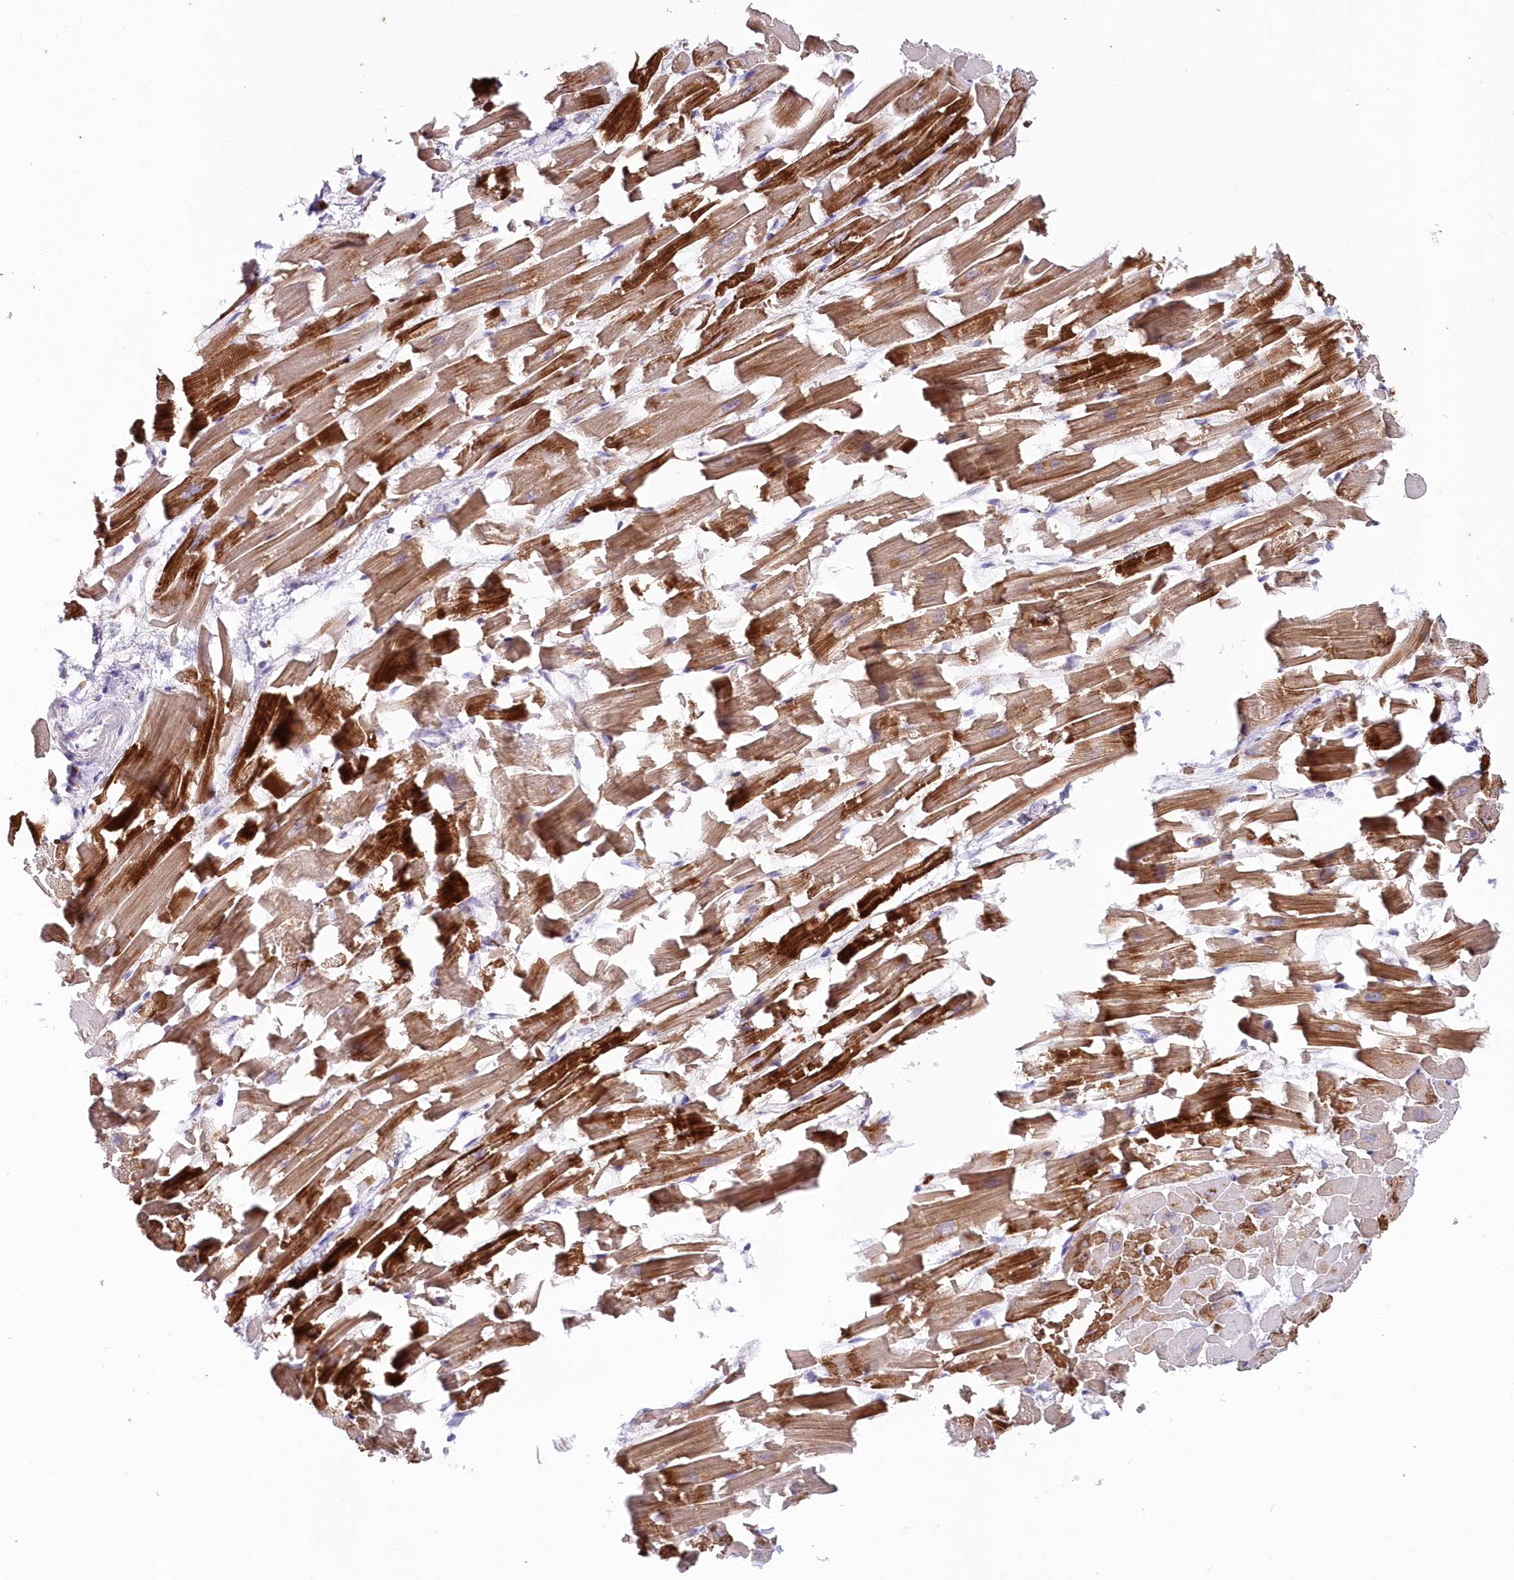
{"staining": {"intensity": "strong", "quantity": ">75%", "location": "cytoplasmic/membranous"}, "tissue": "heart muscle", "cell_type": "Cardiomyocytes", "image_type": "normal", "snomed": [{"axis": "morphology", "description": "Normal tissue, NOS"}, {"axis": "topography", "description": "Heart"}], "caption": "Benign heart muscle reveals strong cytoplasmic/membranous staining in approximately >75% of cardiomyocytes, visualized by immunohistochemistry. (DAB = brown stain, brightfield microscopy at high magnification).", "gene": "SNED1", "patient": {"sex": "female", "age": 64}}